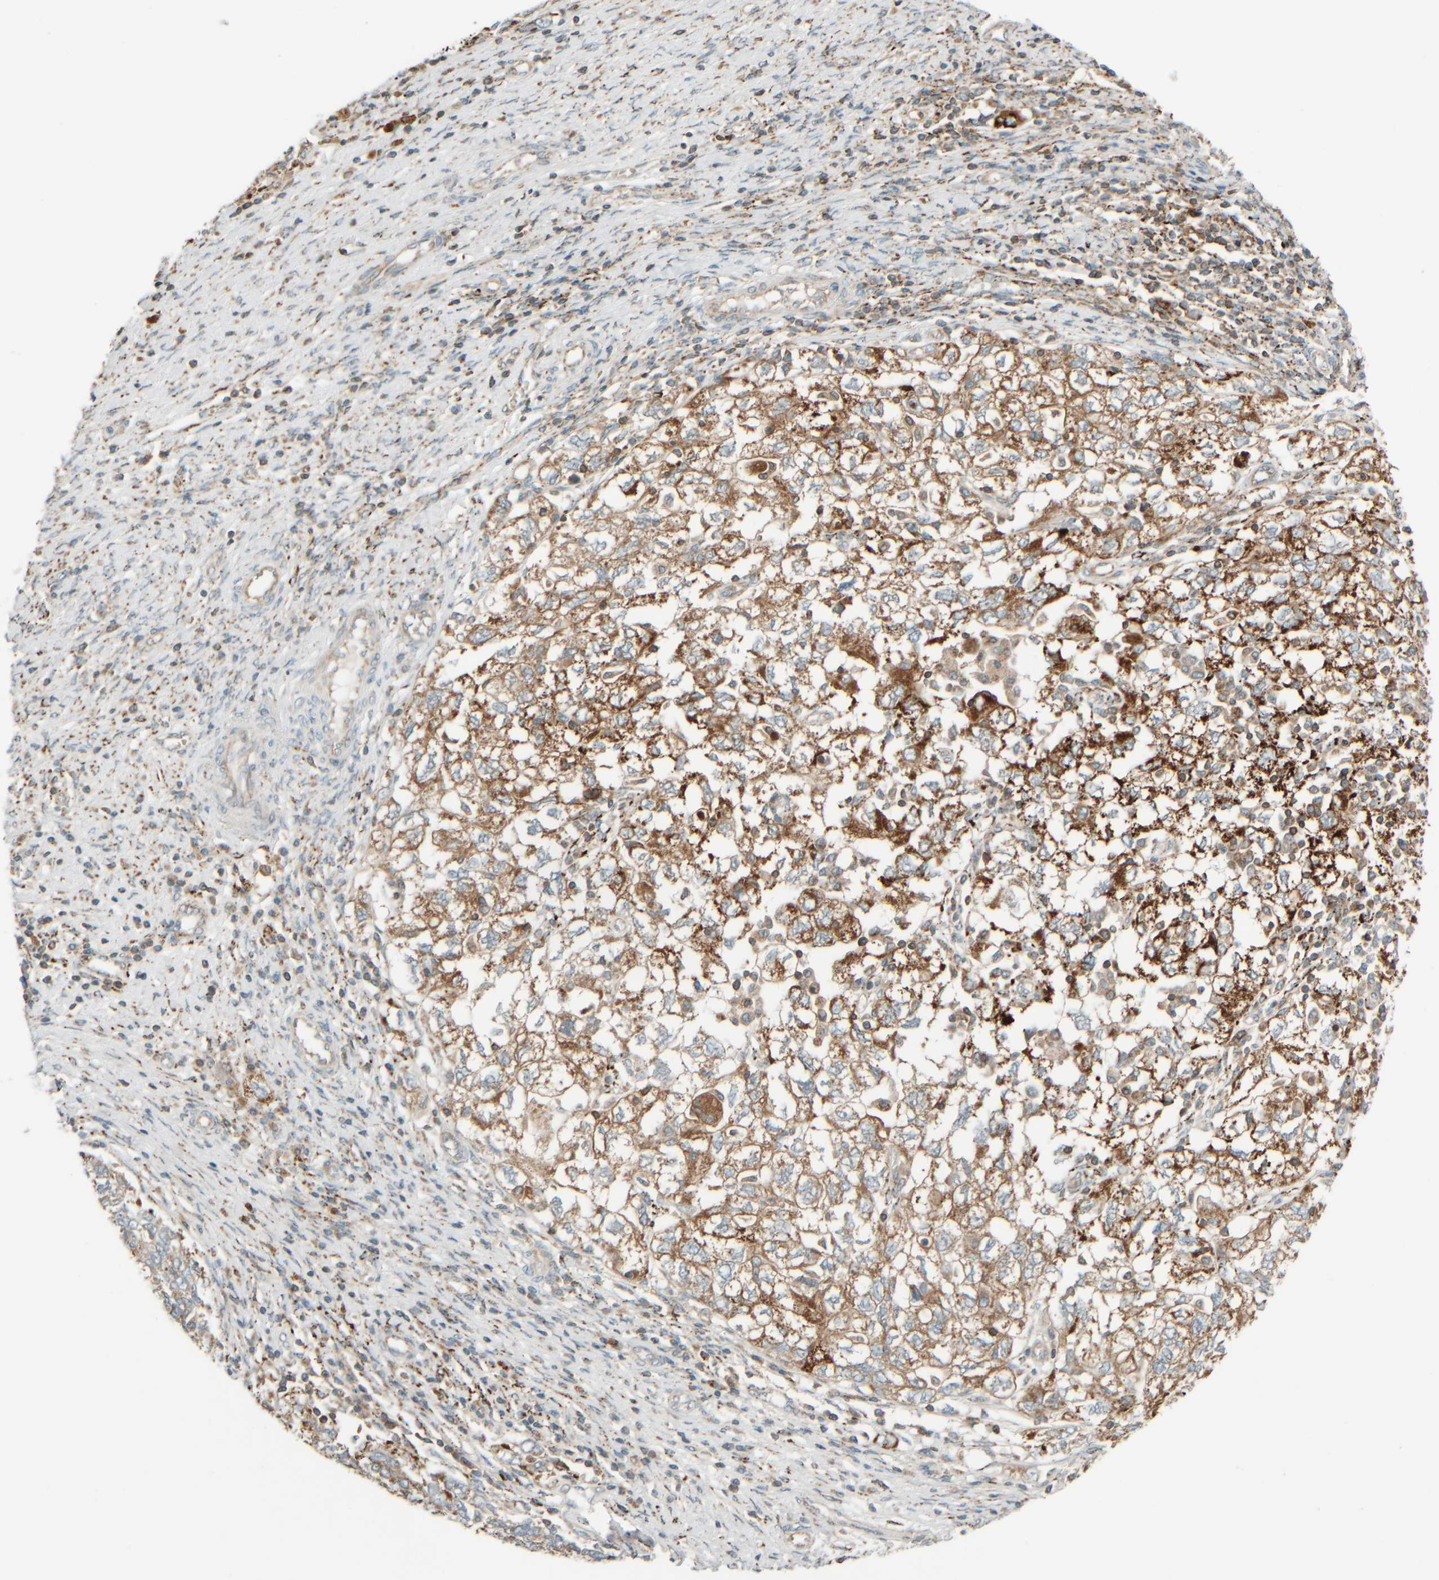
{"staining": {"intensity": "strong", "quantity": ">75%", "location": "cytoplasmic/membranous"}, "tissue": "ovarian cancer", "cell_type": "Tumor cells", "image_type": "cancer", "snomed": [{"axis": "morphology", "description": "Carcinoma, NOS"}, {"axis": "morphology", "description": "Cystadenocarcinoma, serous, NOS"}, {"axis": "topography", "description": "Ovary"}], "caption": "Brown immunohistochemical staining in ovarian cancer (carcinoma) displays strong cytoplasmic/membranous expression in about >75% of tumor cells.", "gene": "SPAG5", "patient": {"sex": "female", "age": 69}}